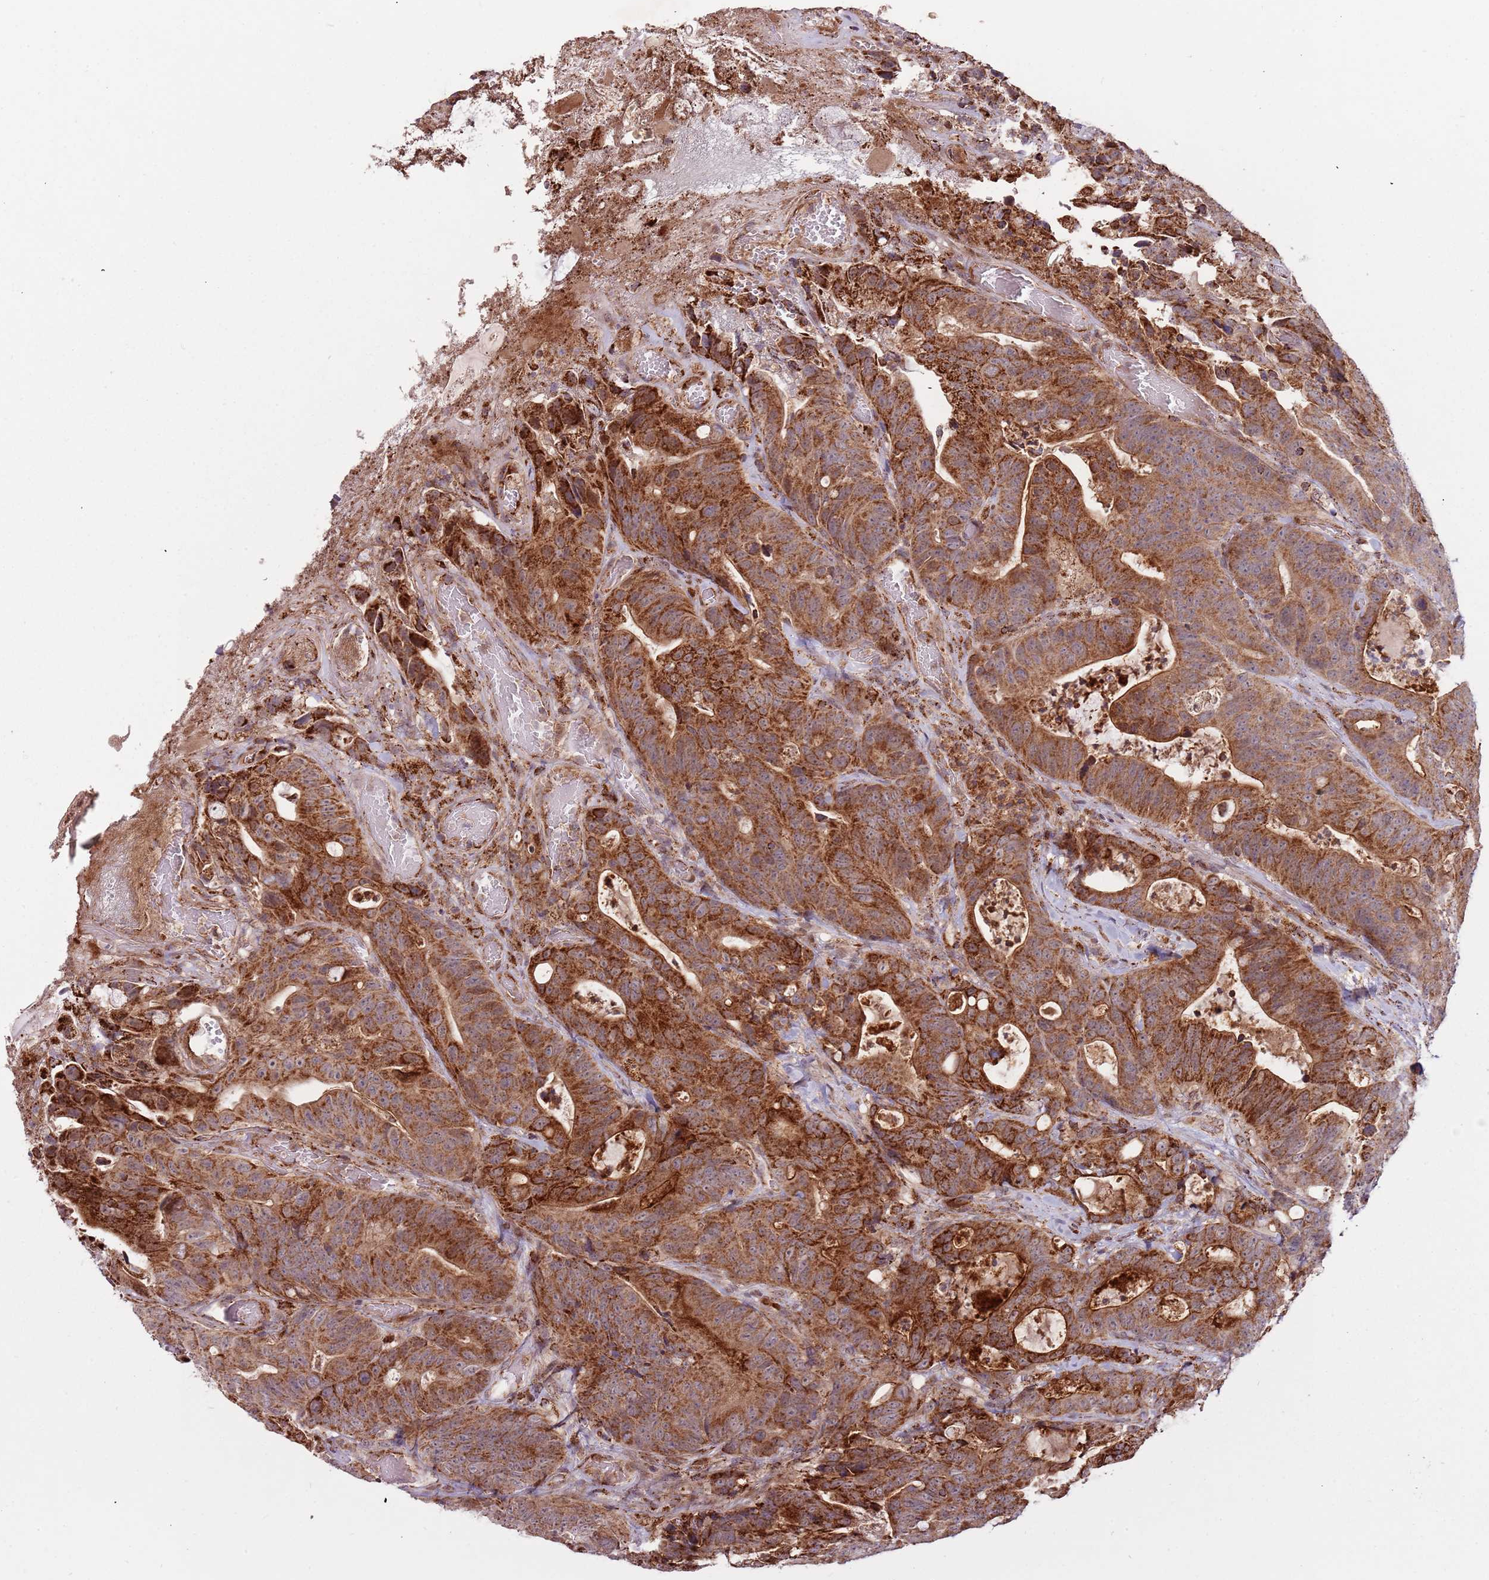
{"staining": {"intensity": "strong", "quantity": ">75%", "location": "cytoplasmic/membranous"}, "tissue": "colorectal cancer", "cell_type": "Tumor cells", "image_type": "cancer", "snomed": [{"axis": "morphology", "description": "Adenocarcinoma, NOS"}, {"axis": "topography", "description": "Colon"}], "caption": "High-magnification brightfield microscopy of colorectal cancer stained with DAB (brown) and counterstained with hematoxylin (blue). tumor cells exhibit strong cytoplasmic/membranous positivity is seen in about>75% of cells.", "gene": "ULK3", "patient": {"sex": "female", "age": 82}}